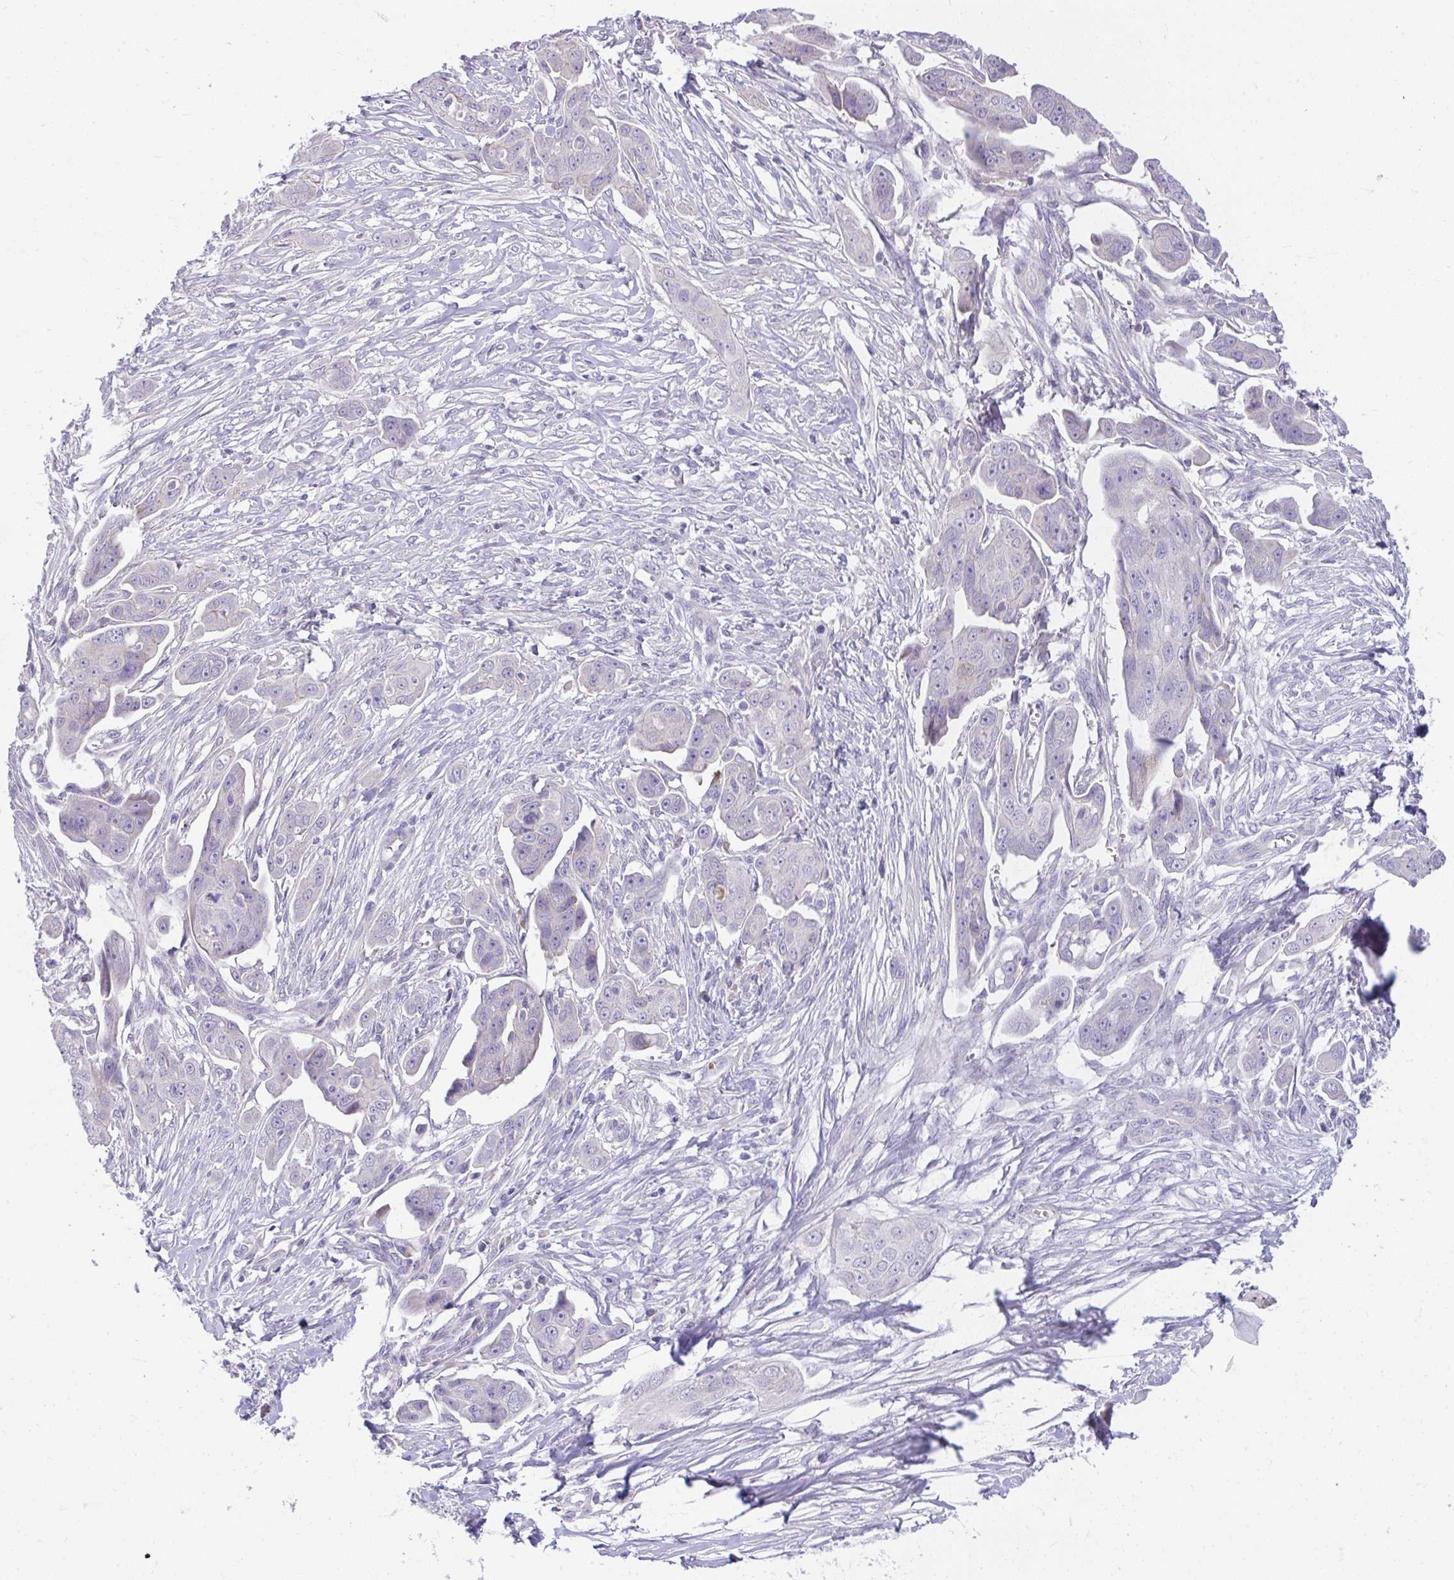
{"staining": {"intensity": "negative", "quantity": "none", "location": "none"}, "tissue": "ovarian cancer", "cell_type": "Tumor cells", "image_type": "cancer", "snomed": [{"axis": "morphology", "description": "Carcinoma, endometroid"}, {"axis": "topography", "description": "Ovary"}], "caption": "Immunohistochemistry histopathology image of neoplastic tissue: ovarian endometroid carcinoma stained with DAB (3,3'-diaminobenzidine) shows no significant protein staining in tumor cells. Nuclei are stained in blue.", "gene": "PIGZ", "patient": {"sex": "female", "age": 70}}